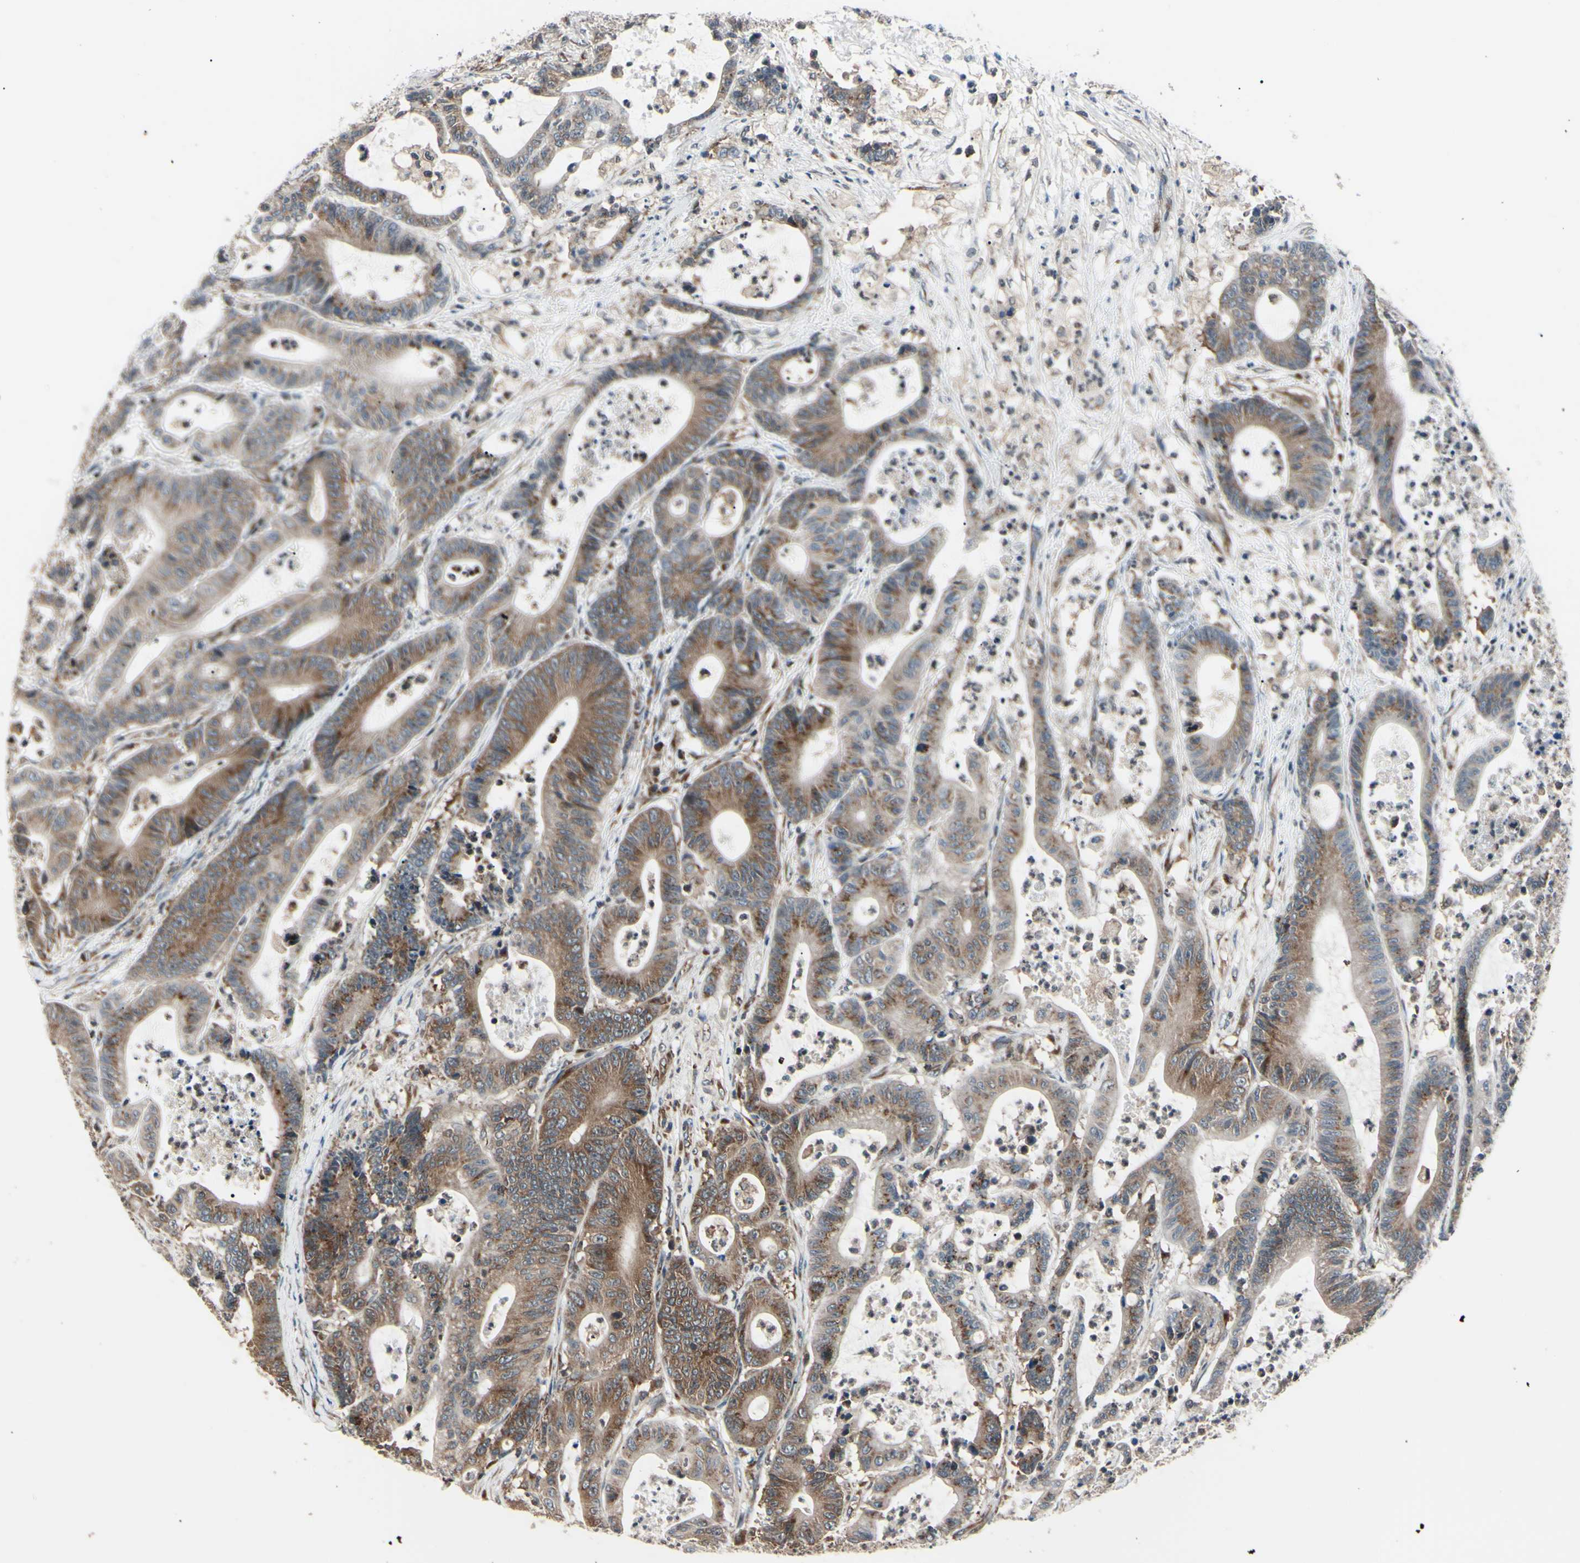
{"staining": {"intensity": "moderate", "quantity": ">75%", "location": "cytoplasmic/membranous"}, "tissue": "colorectal cancer", "cell_type": "Tumor cells", "image_type": "cancer", "snomed": [{"axis": "morphology", "description": "Adenocarcinoma, NOS"}, {"axis": "topography", "description": "Colon"}], "caption": "Colorectal adenocarcinoma stained with a protein marker shows moderate staining in tumor cells.", "gene": "MAPRE1", "patient": {"sex": "female", "age": 84}}